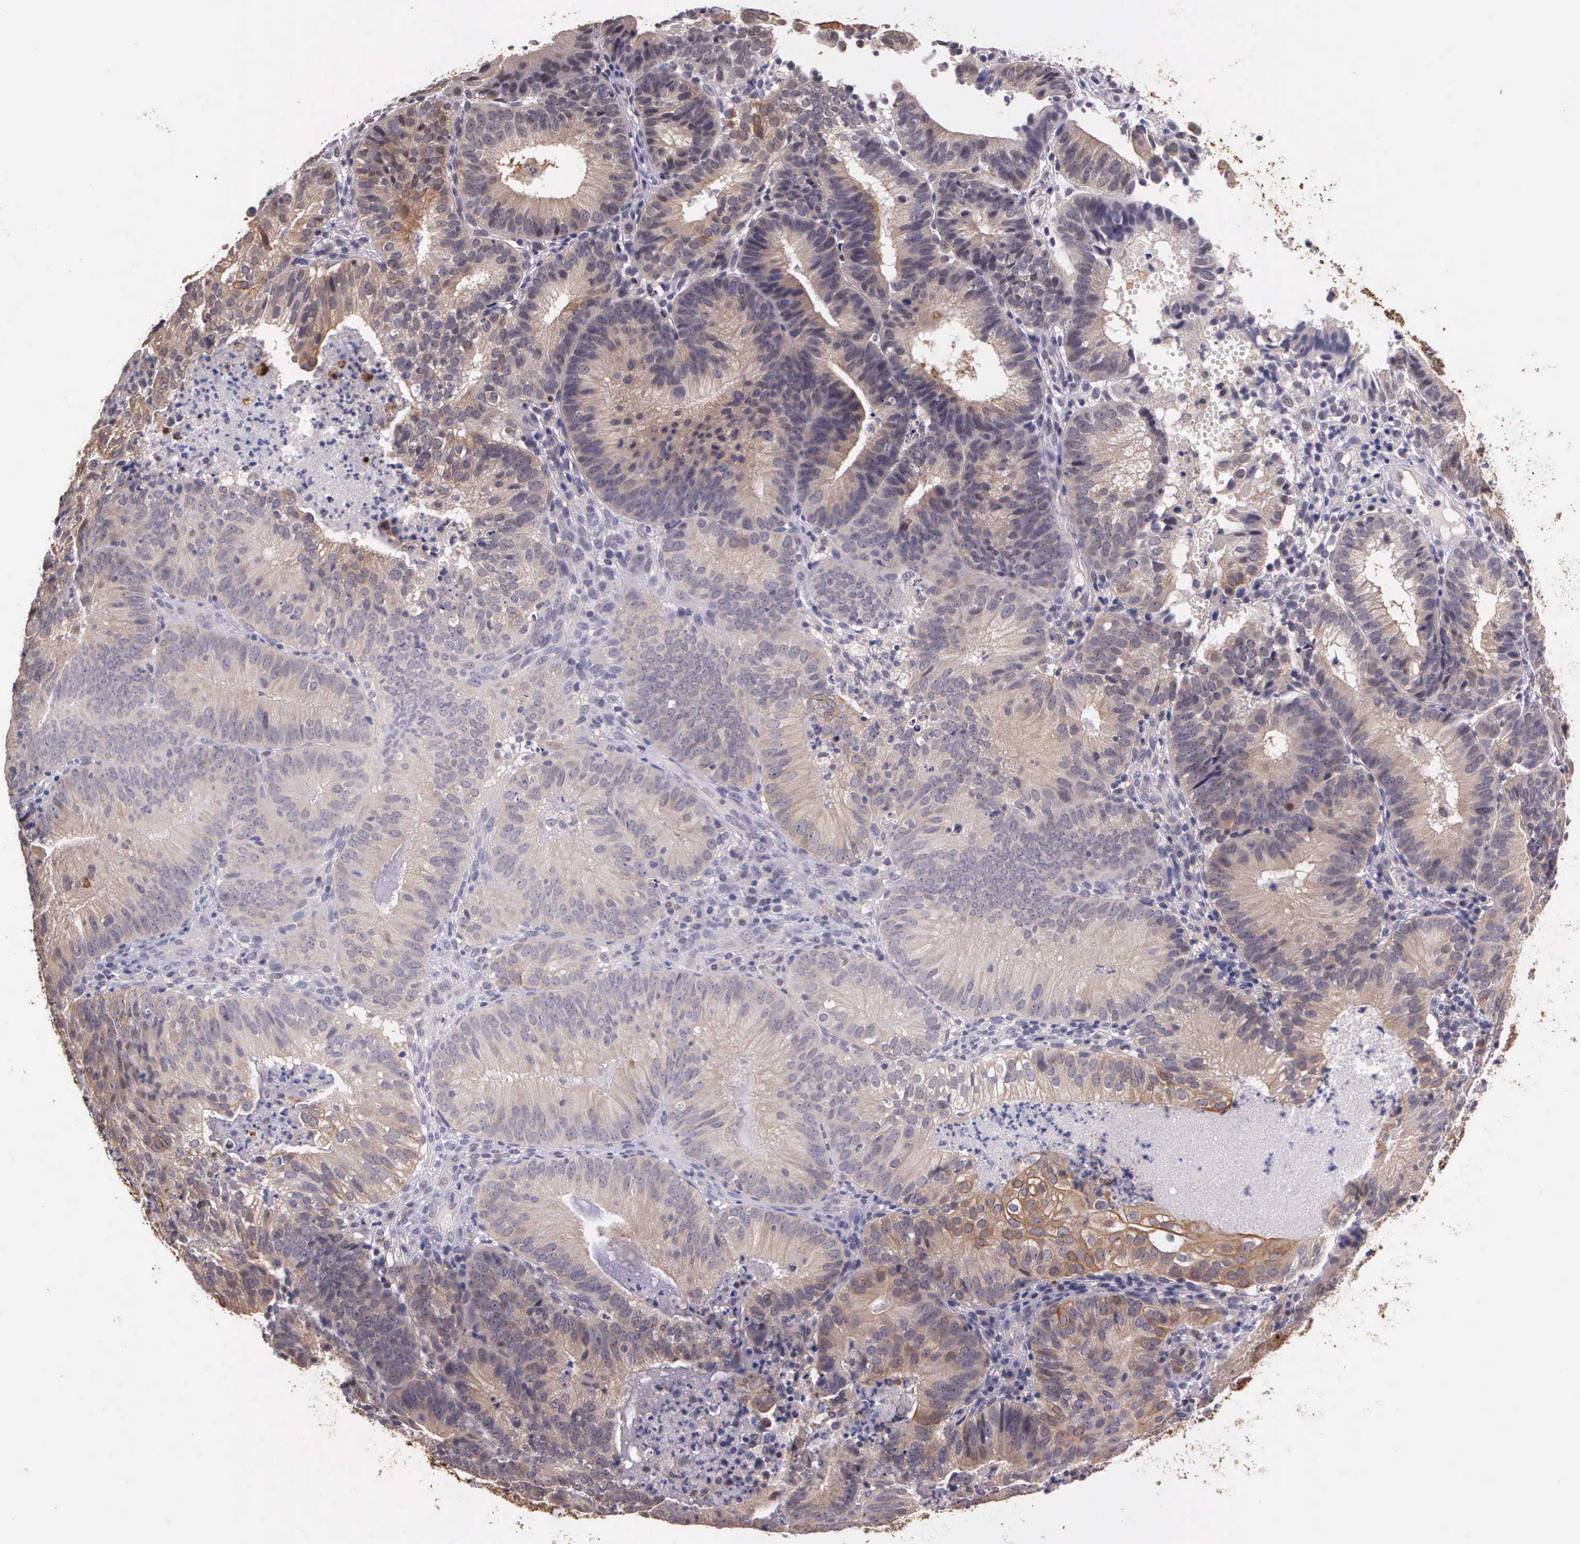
{"staining": {"intensity": "weak", "quantity": ">75%", "location": "cytoplasmic/membranous"}, "tissue": "cervical cancer", "cell_type": "Tumor cells", "image_type": "cancer", "snomed": [{"axis": "morphology", "description": "Adenocarcinoma, NOS"}, {"axis": "topography", "description": "Cervix"}], "caption": "Cervical cancer stained with a brown dye reveals weak cytoplasmic/membranous positive expression in approximately >75% of tumor cells.", "gene": "IGBP1", "patient": {"sex": "female", "age": 60}}